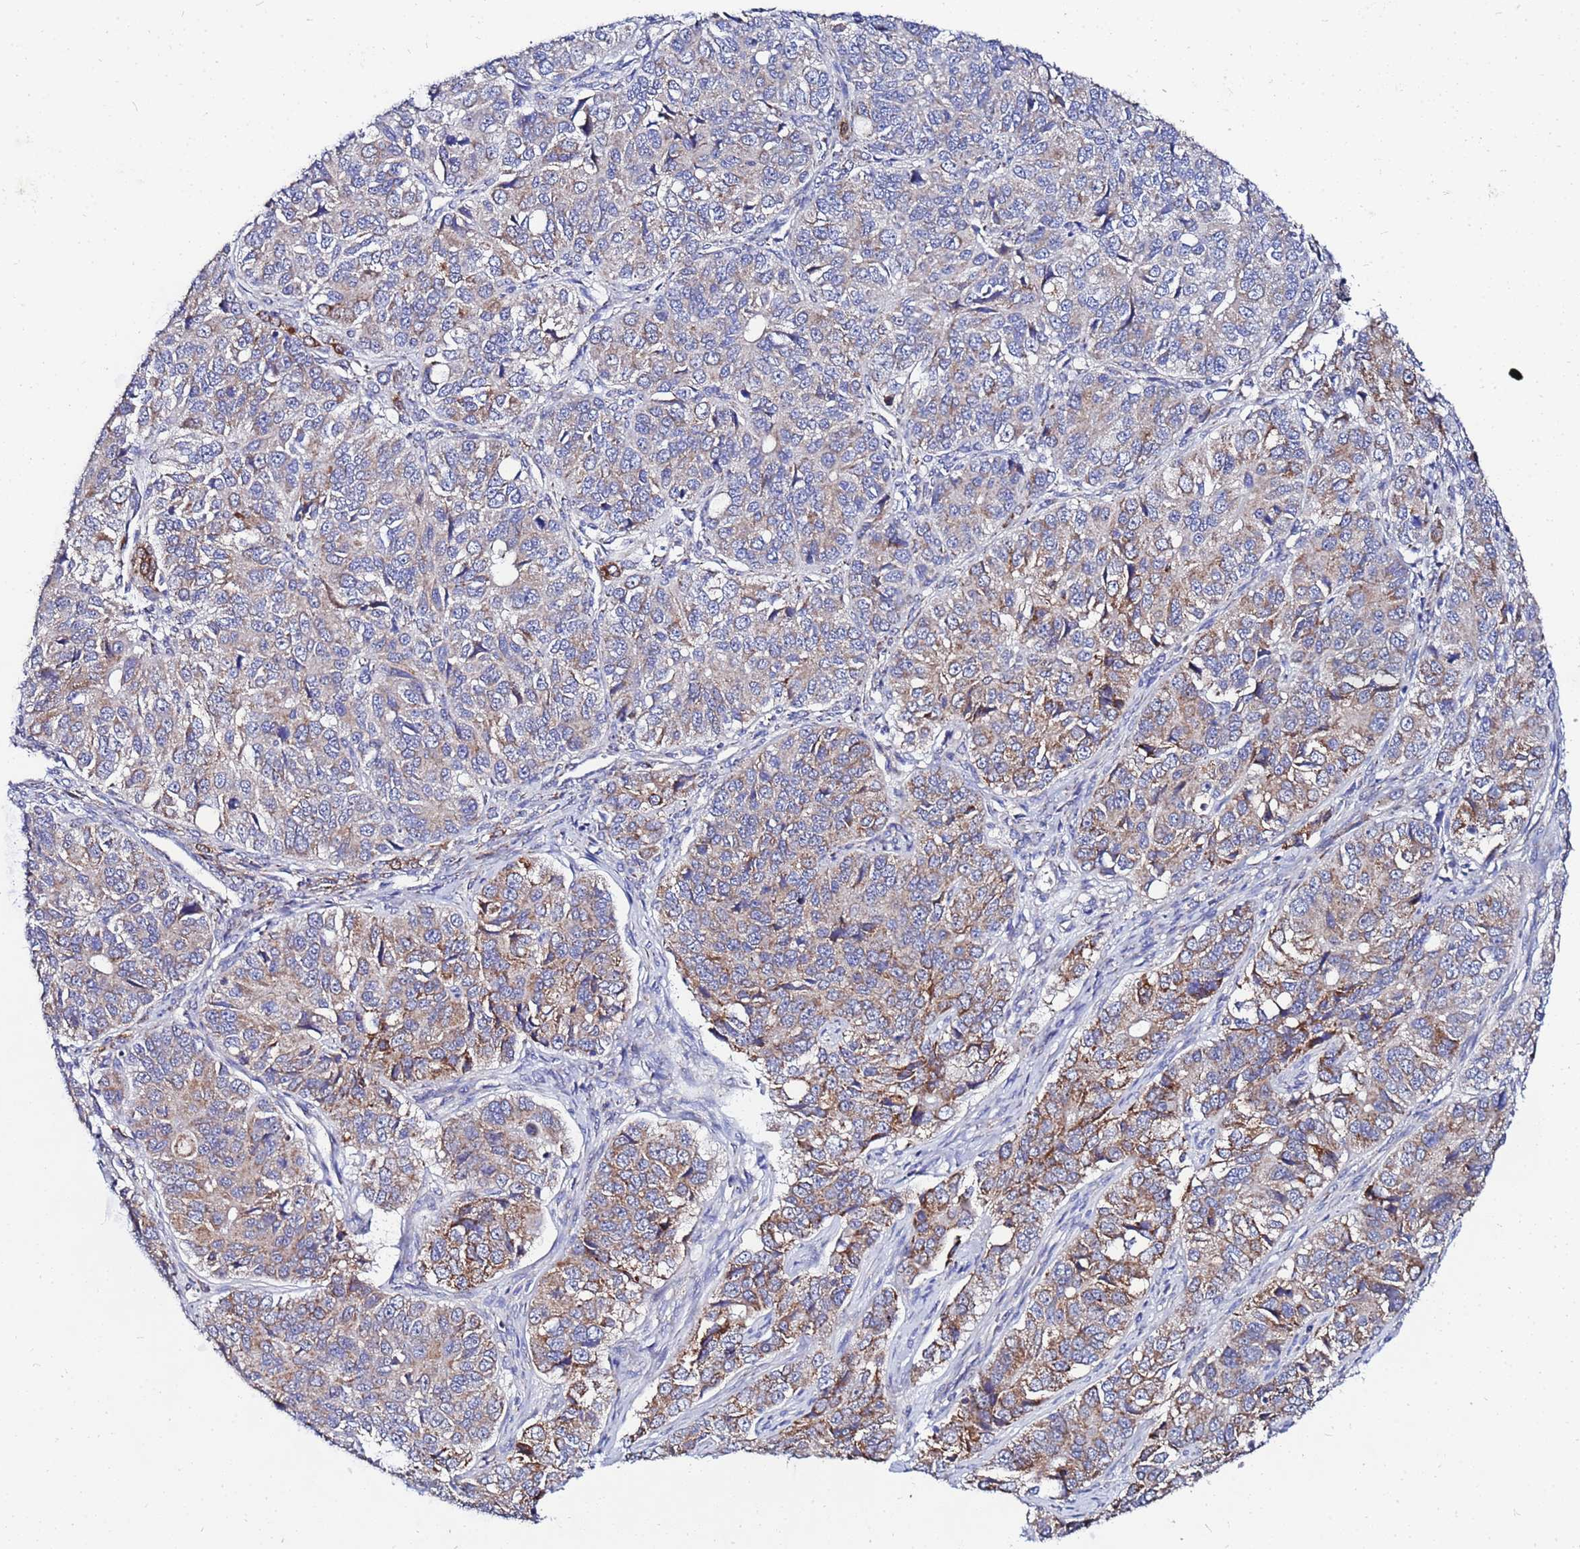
{"staining": {"intensity": "moderate", "quantity": "25%-75%", "location": "cytoplasmic/membranous"}, "tissue": "ovarian cancer", "cell_type": "Tumor cells", "image_type": "cancer", "snomed": [{"axis": "morphology", "description": "Carcinoma, endometroid"}, {"axis": "topography", "description": "Ovary"}], "caption": "Brown immunohistochemical staining in ovarian cancer reveals moderate cytoplasmic/membranous positivity in approximately 25%-75% of tumor cells. (DAB IHC, brown staining for protein, blue staining for nuclei).", "gene": "FAHD2A", "patient": {"sex": "female", "age": 51}}